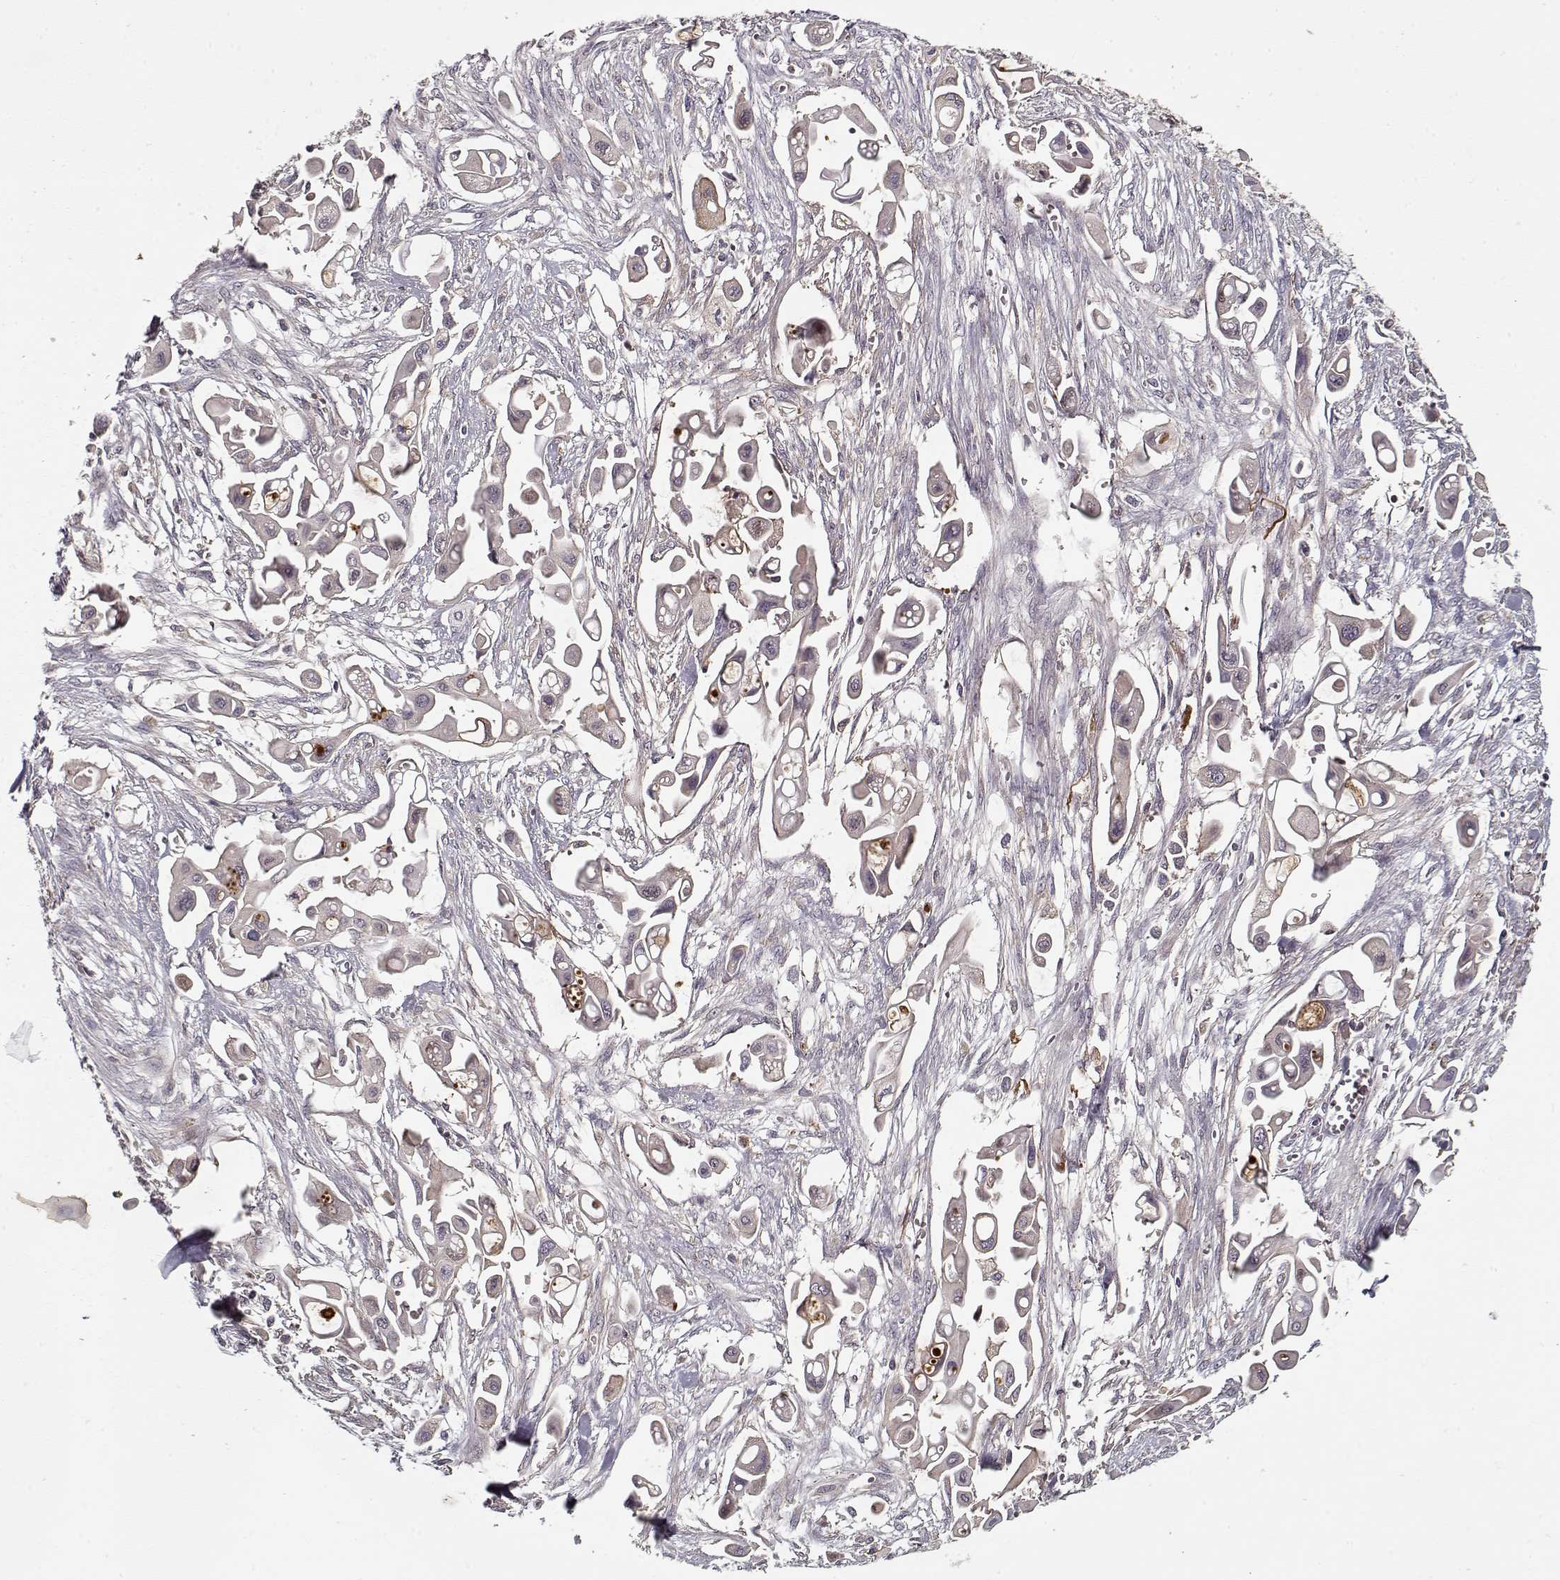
{"staining": {"intensity": "negative", "quantity": "none", "location": "none"}, "tissue": "pancreatic cancer", "cell_type": "Tumor cells", "image_type": "cancer", "snomed": [{"axis": "morphology", "description": "Adenocarcinoma, NOS"}, {"axis": "topography", "description": "Pancreas"}], "caption": "The micrograph exhibits no significant expression in tumor cells of pancreatic cancer (adenocarcinoma).", "gene": "AFM", "patient": {"sex": "male", "age": 50}}